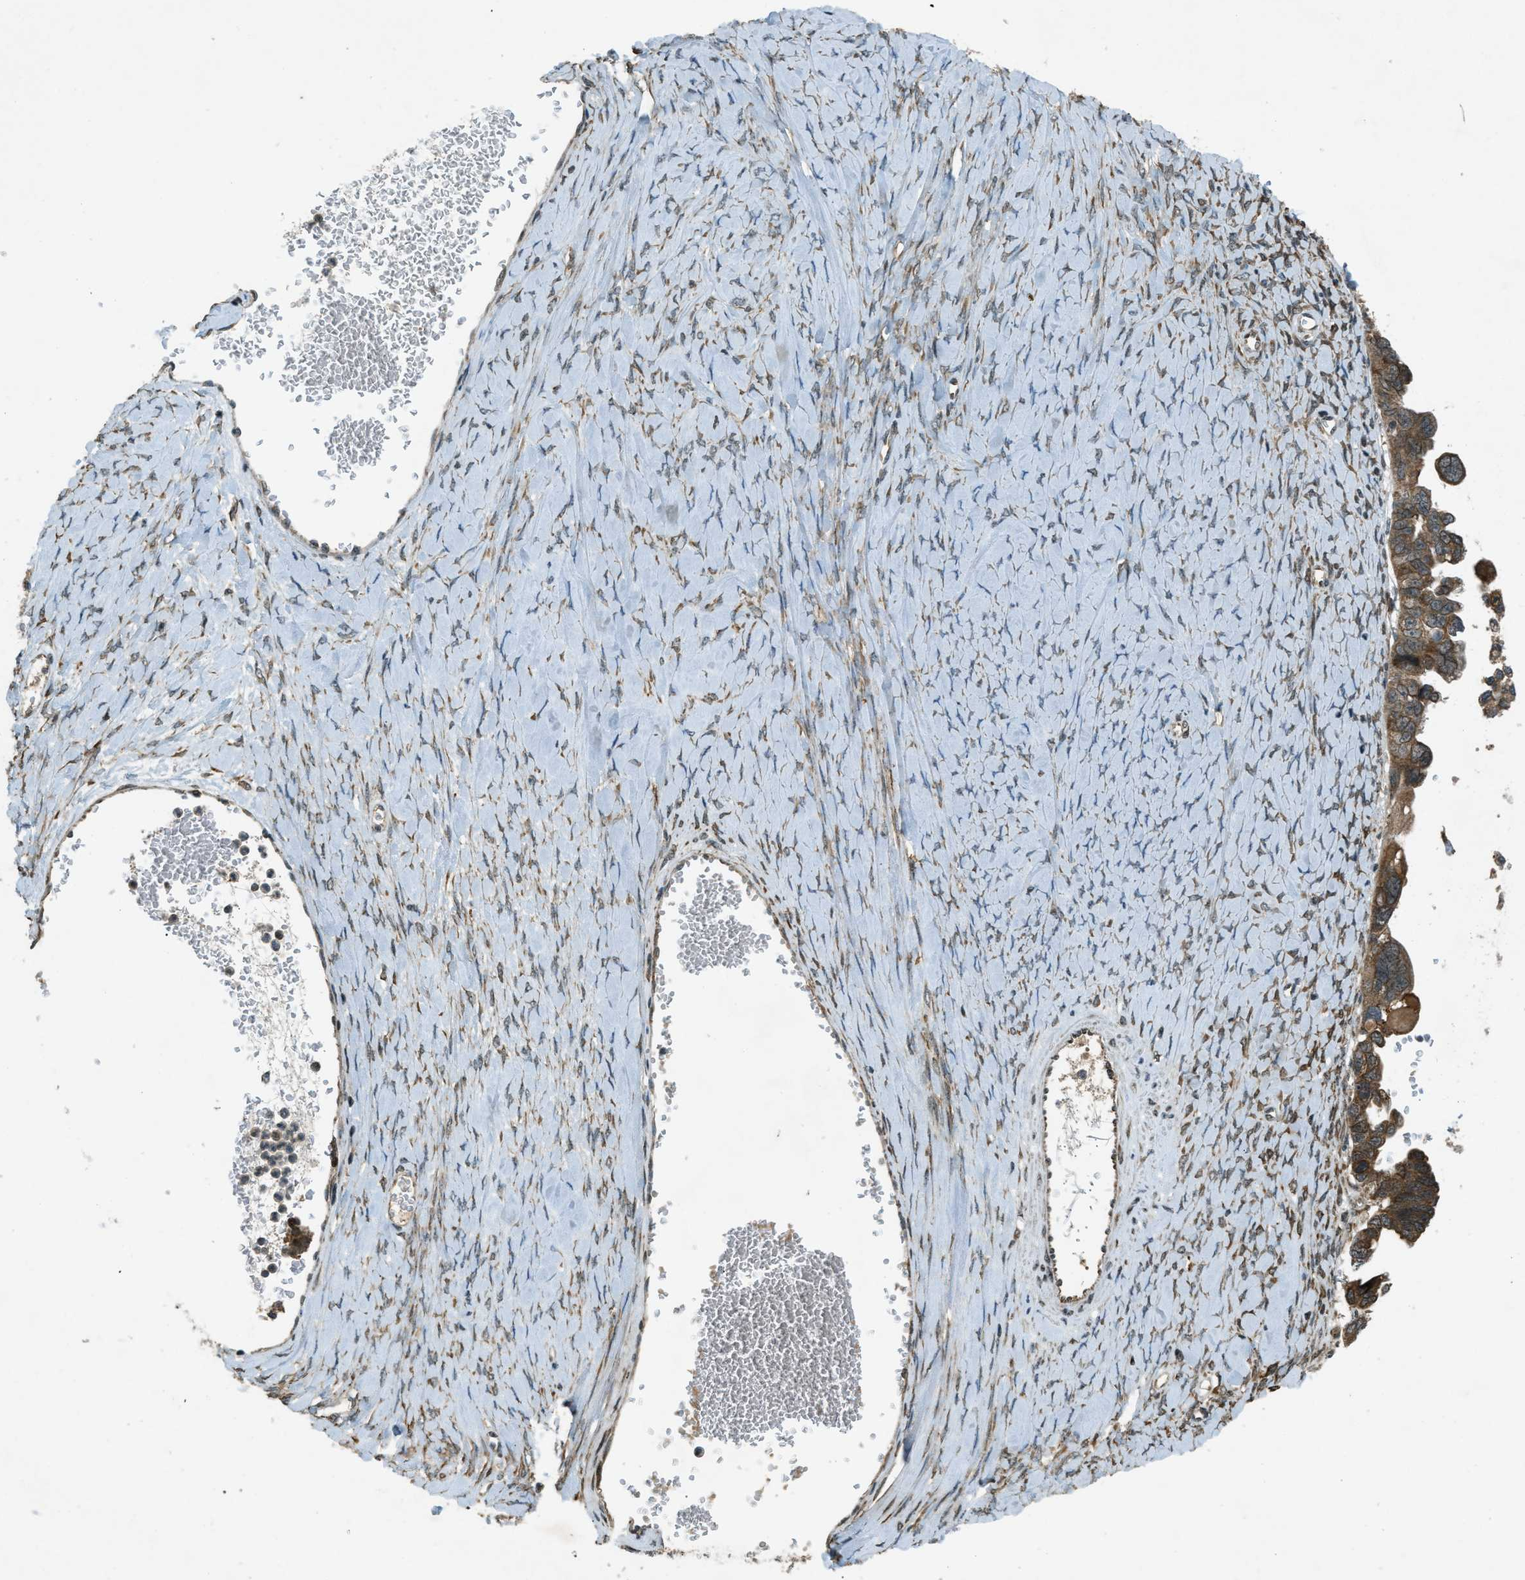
{"staining": {"intensity": "moderate", "quantity": ">75%", "location": "cytoplasmic/membranous"}, "tissue": "ovarian cancer", "cell_type": "Tumor cells", "image_type": "cancer", "snomed": [{"axis": "morphology", "description": "Cystadenocarcinoma, serous, NOS"}, {"axis": "topography", "description": "Ovary"}], "caption": "Protein expression analysis of human ovarian cancer (serous cystadenocarcinoma) reveals moderate cytoplasmic/membranous staining in approximately >75% of tumor cells.", "gene": "EIF2AK3", "patient": {"sex": "female", "age": 79}}